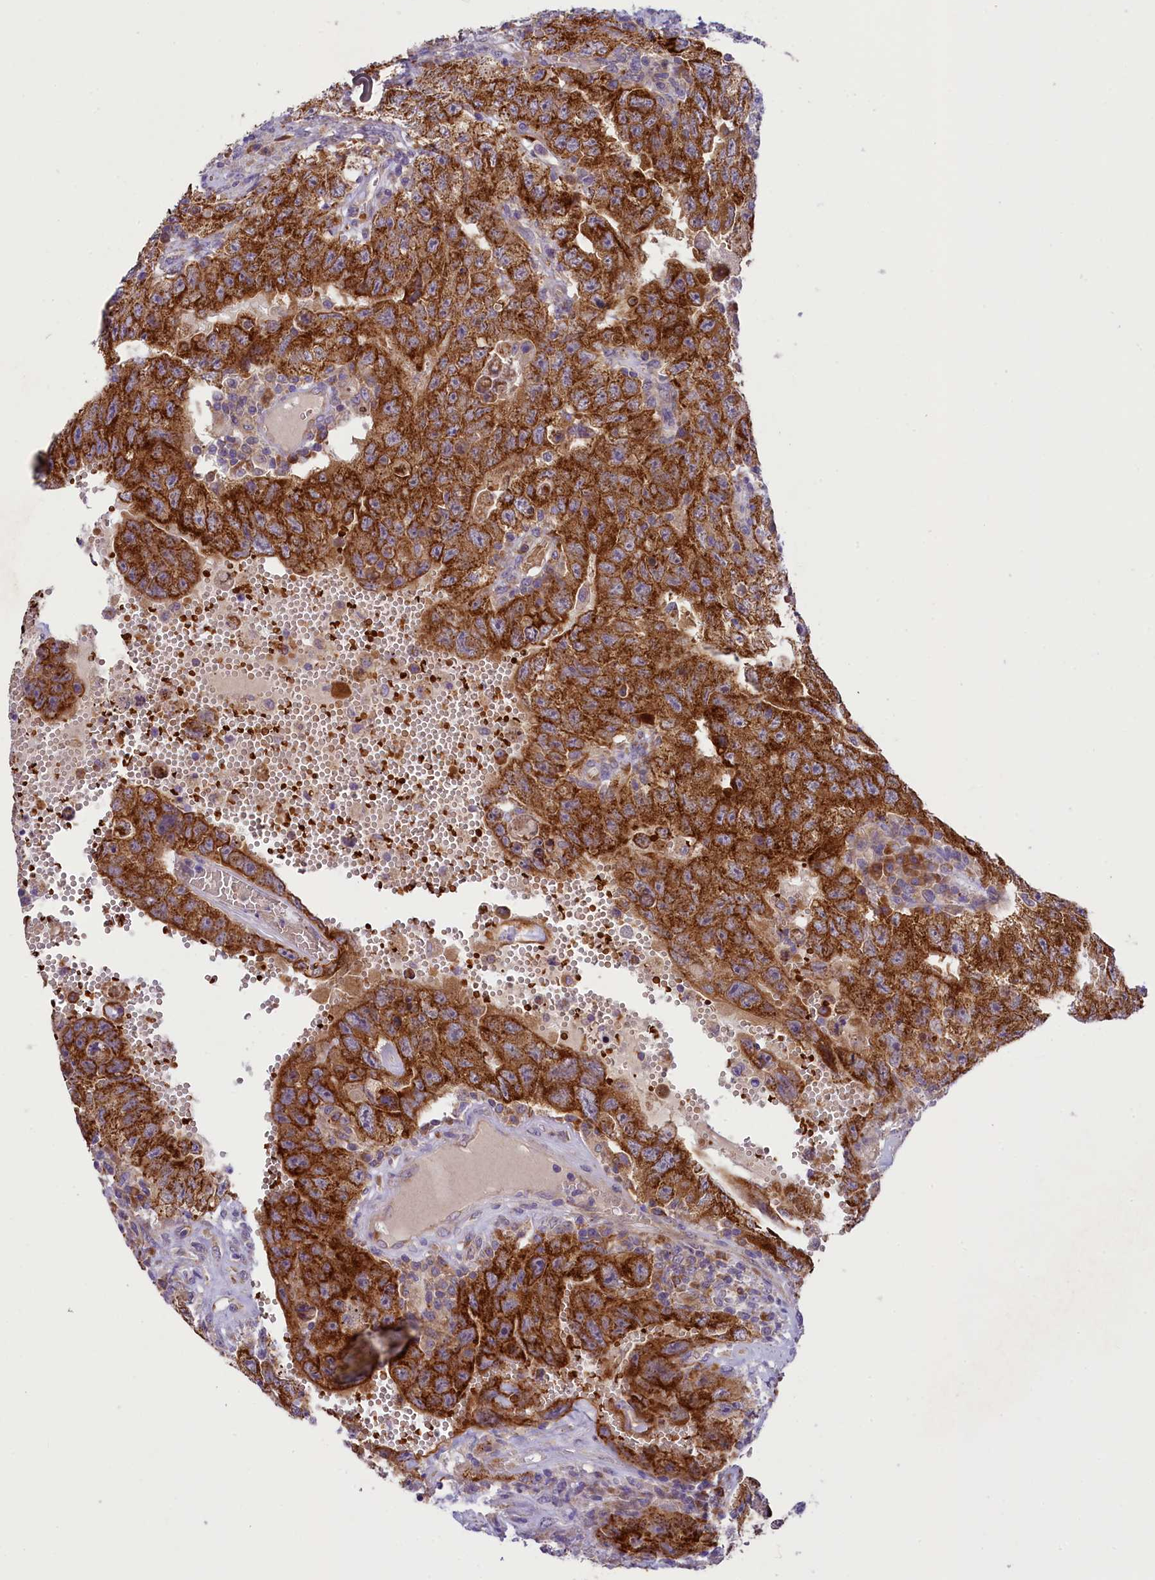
{"staining": {"intensity": "strong", "quantity": ">75%", "location": "cytoplasmic/membranous"}, "tissue": "testis cancer", "cell_type": "Tumor cells", "image_type": "cancer", "snomed": [{"axis": "morphology", "description": "Carcinoma, Embryonal, NOS"}, {"axis": "topography", "description": "Testis"}], "caption": "A high amount of strong cytoplasmic/membranous staining is identified in approximately >75% of tumor cells in testis embryonal carcinoma tissue.", "gene": "LARP4", "patient": {"sex": "male", "age": 26}}